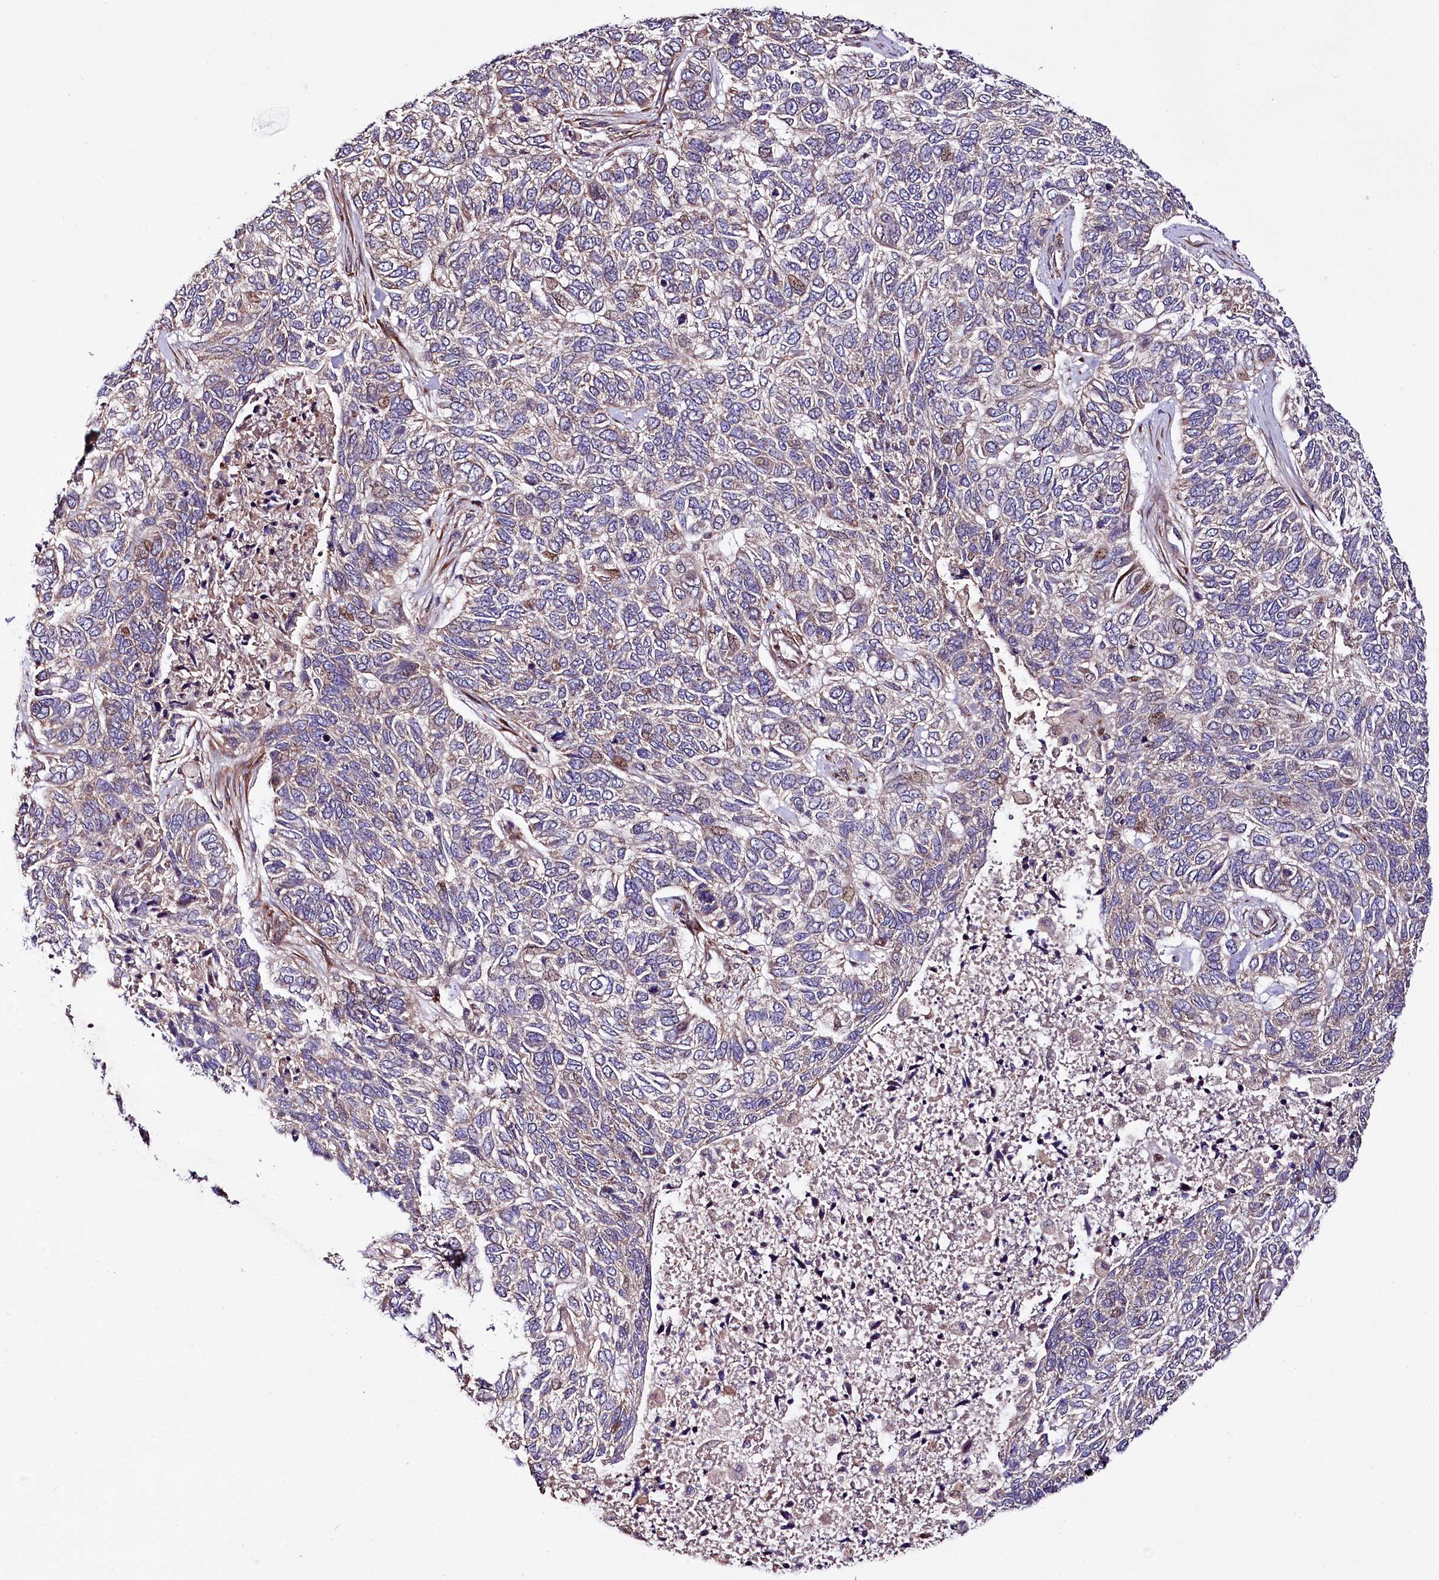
{"staining": {"intensity": "moderate", "quantity": "<25%", "location": "nuclear"}, "tissue": "skin cancer", "cell_type": "Tumor cells", "image_type": "cancer", "snomed": [{"axis": "morphology", "description": "Basal cell carcinoma"}, {"axis": "topography", "description": "Skin"}], "caption": "Immunohistochemistry image of human skin basal cell carcinoma stained for a protein (brown), which shows low levels of moderate nuclear staining in approximately <25% of tumor cells.", "gene": "PDZRN3", "patient": {"sex": "female", "age": 65}}